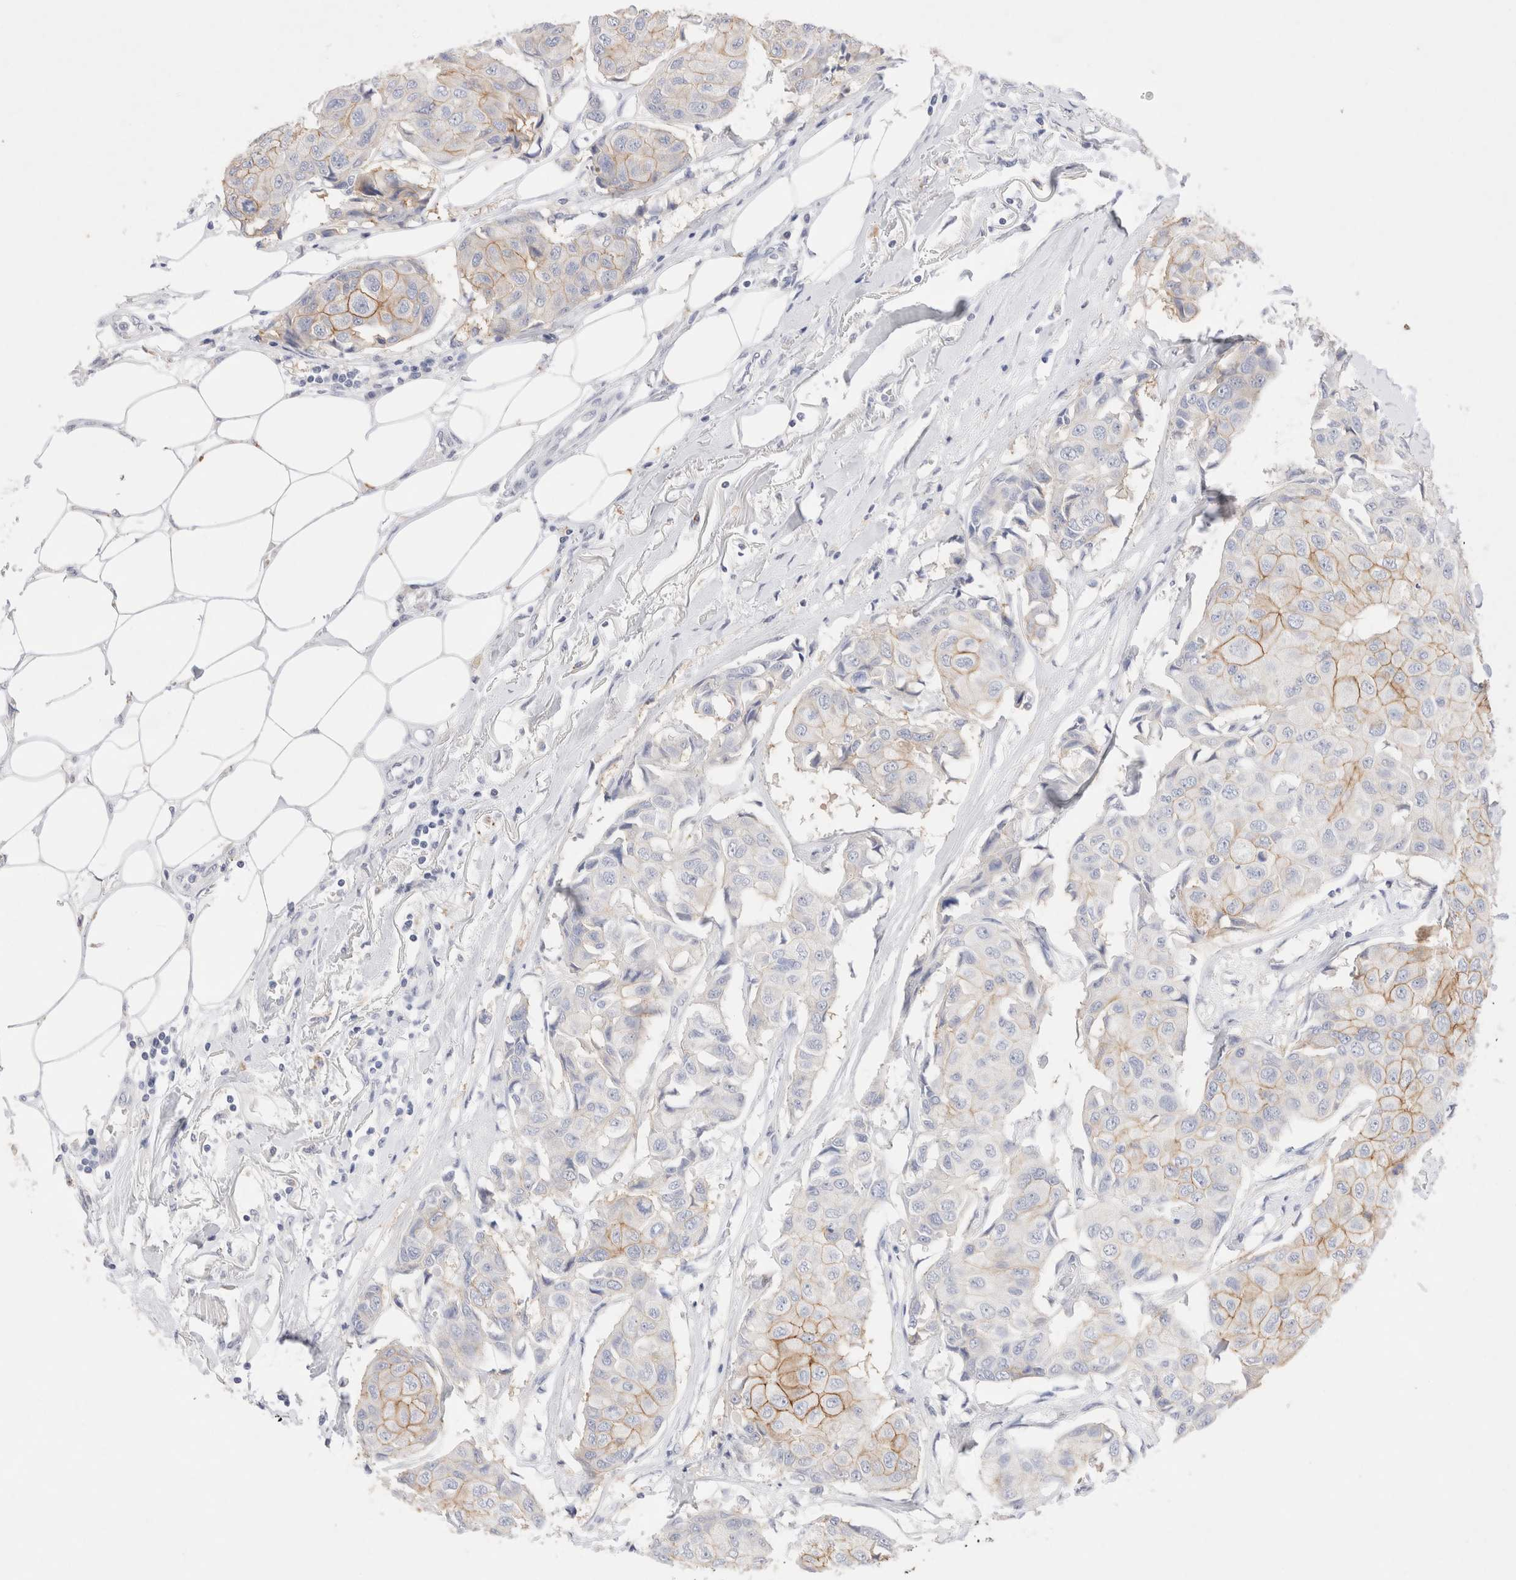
{"staining": {"intensity": "moderate", "quantity": "25%-75%", "location": "cytoplasmic/membranous"}, "tissue": "breast cancer", "cell_type": "Tumor cells", "image_type": "cancer", "snomed": [{"axis": "morphology", "description": "Duct carcinoma"}, {"axis": "topography", "description": "Breast"}], "caption": "Protein positivity by immunohistochemistry (IHC) displays moderate cytoplasmic/membranous expression in approximately 25%-75% of tumor cells in breast invasive ductal carcinoma.", "gene": "EPCAM", "patient": {"sex": "female", "age": 80}}